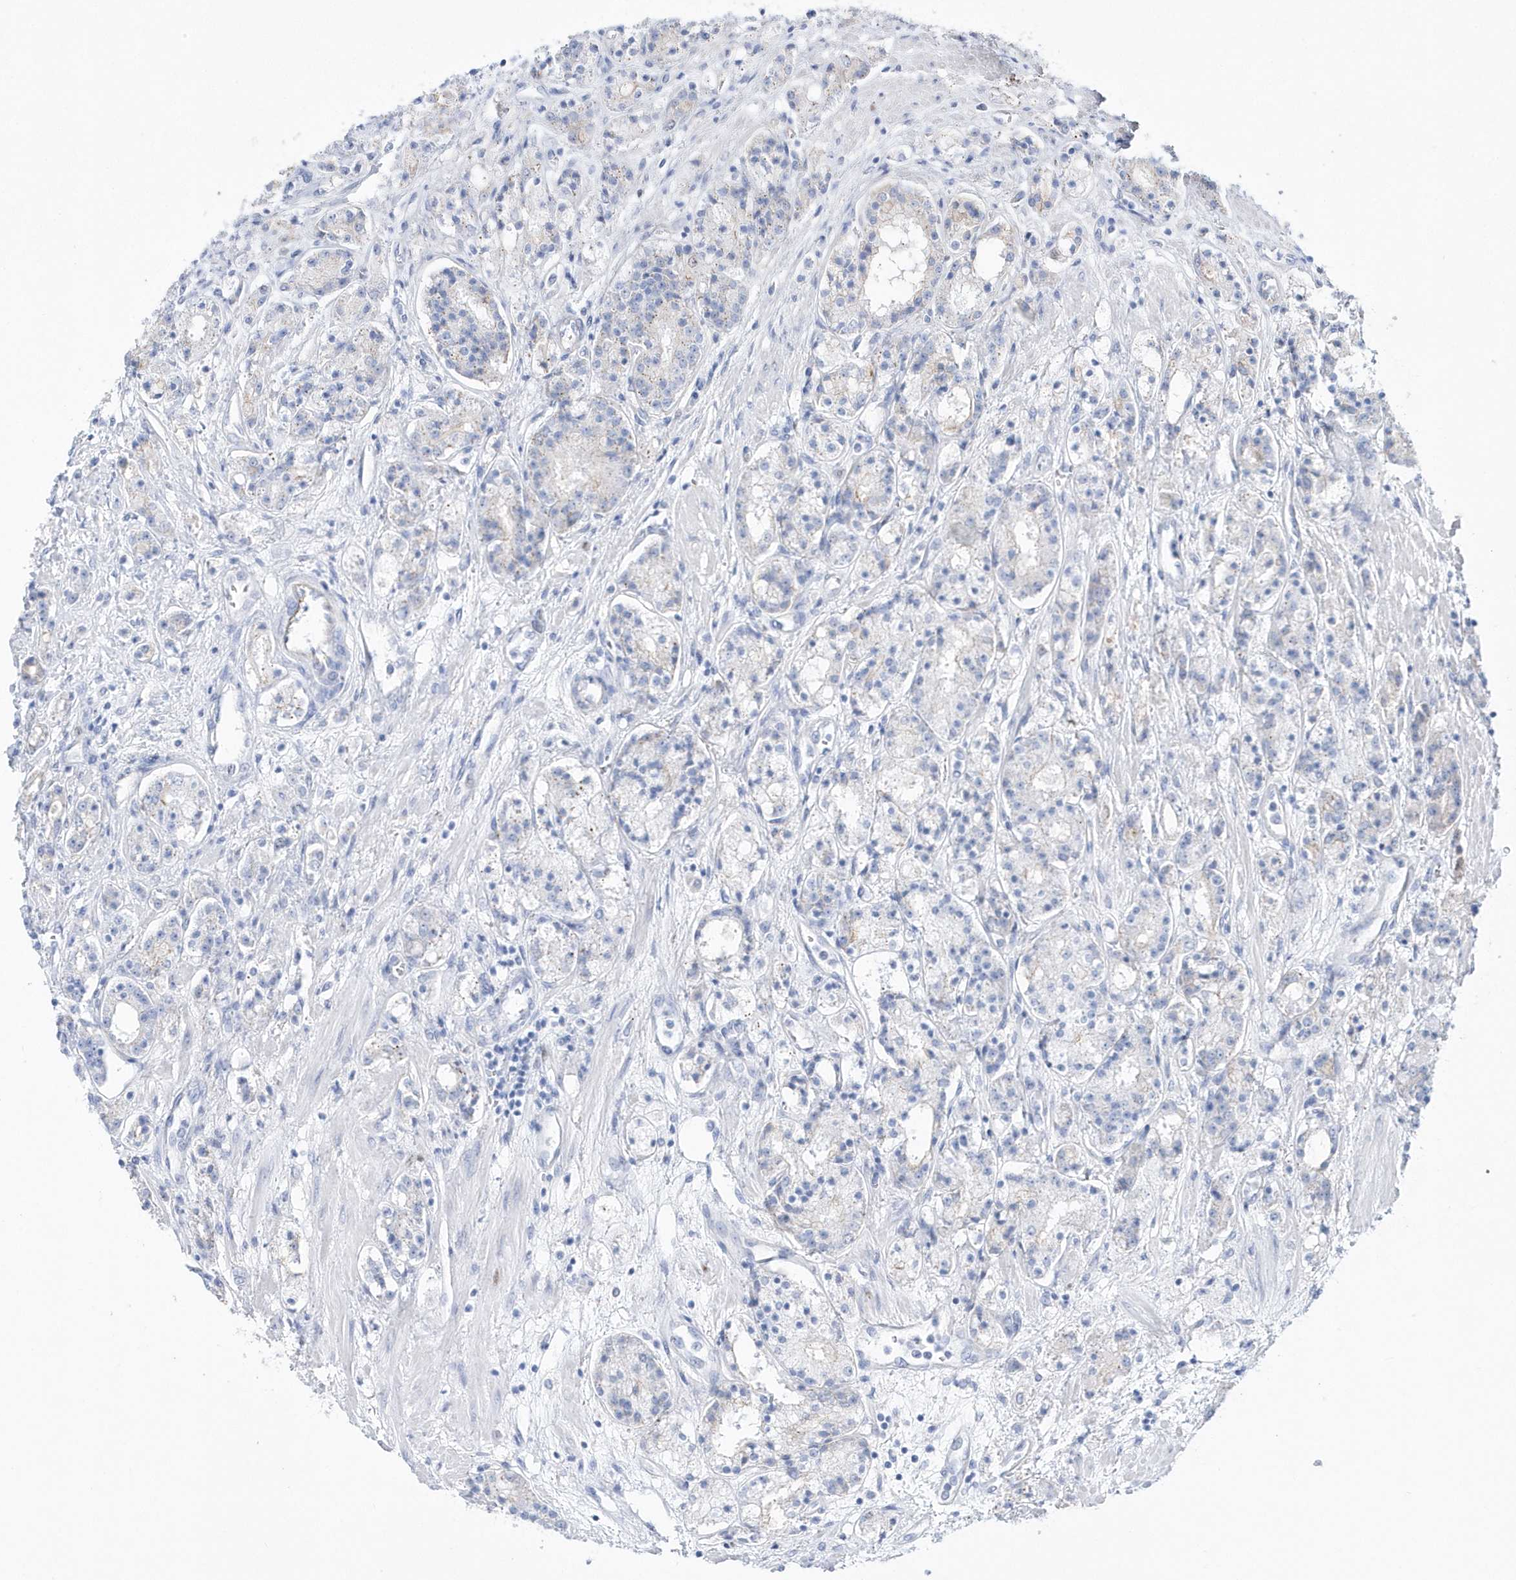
{"staining": {"intensity": "negative", "quantity": "none", "location": "none"}, "tissue": "prostate cancer", "cell_type": "Tumor cells", "image_type": "cancer", "snomed": [{"axis": "morphology", "description": "Adenocarcinoma, High grade"}, {"axis": "topography", "description": "Prostate"}], "caption": "Immunohistochemistry (IHC) micrograph of prostate cancer stained for a protein (brown), which displays no expression in tumor cells.", "gene": "TMCO6", "patient": {"sex": "male", "age": 60}}